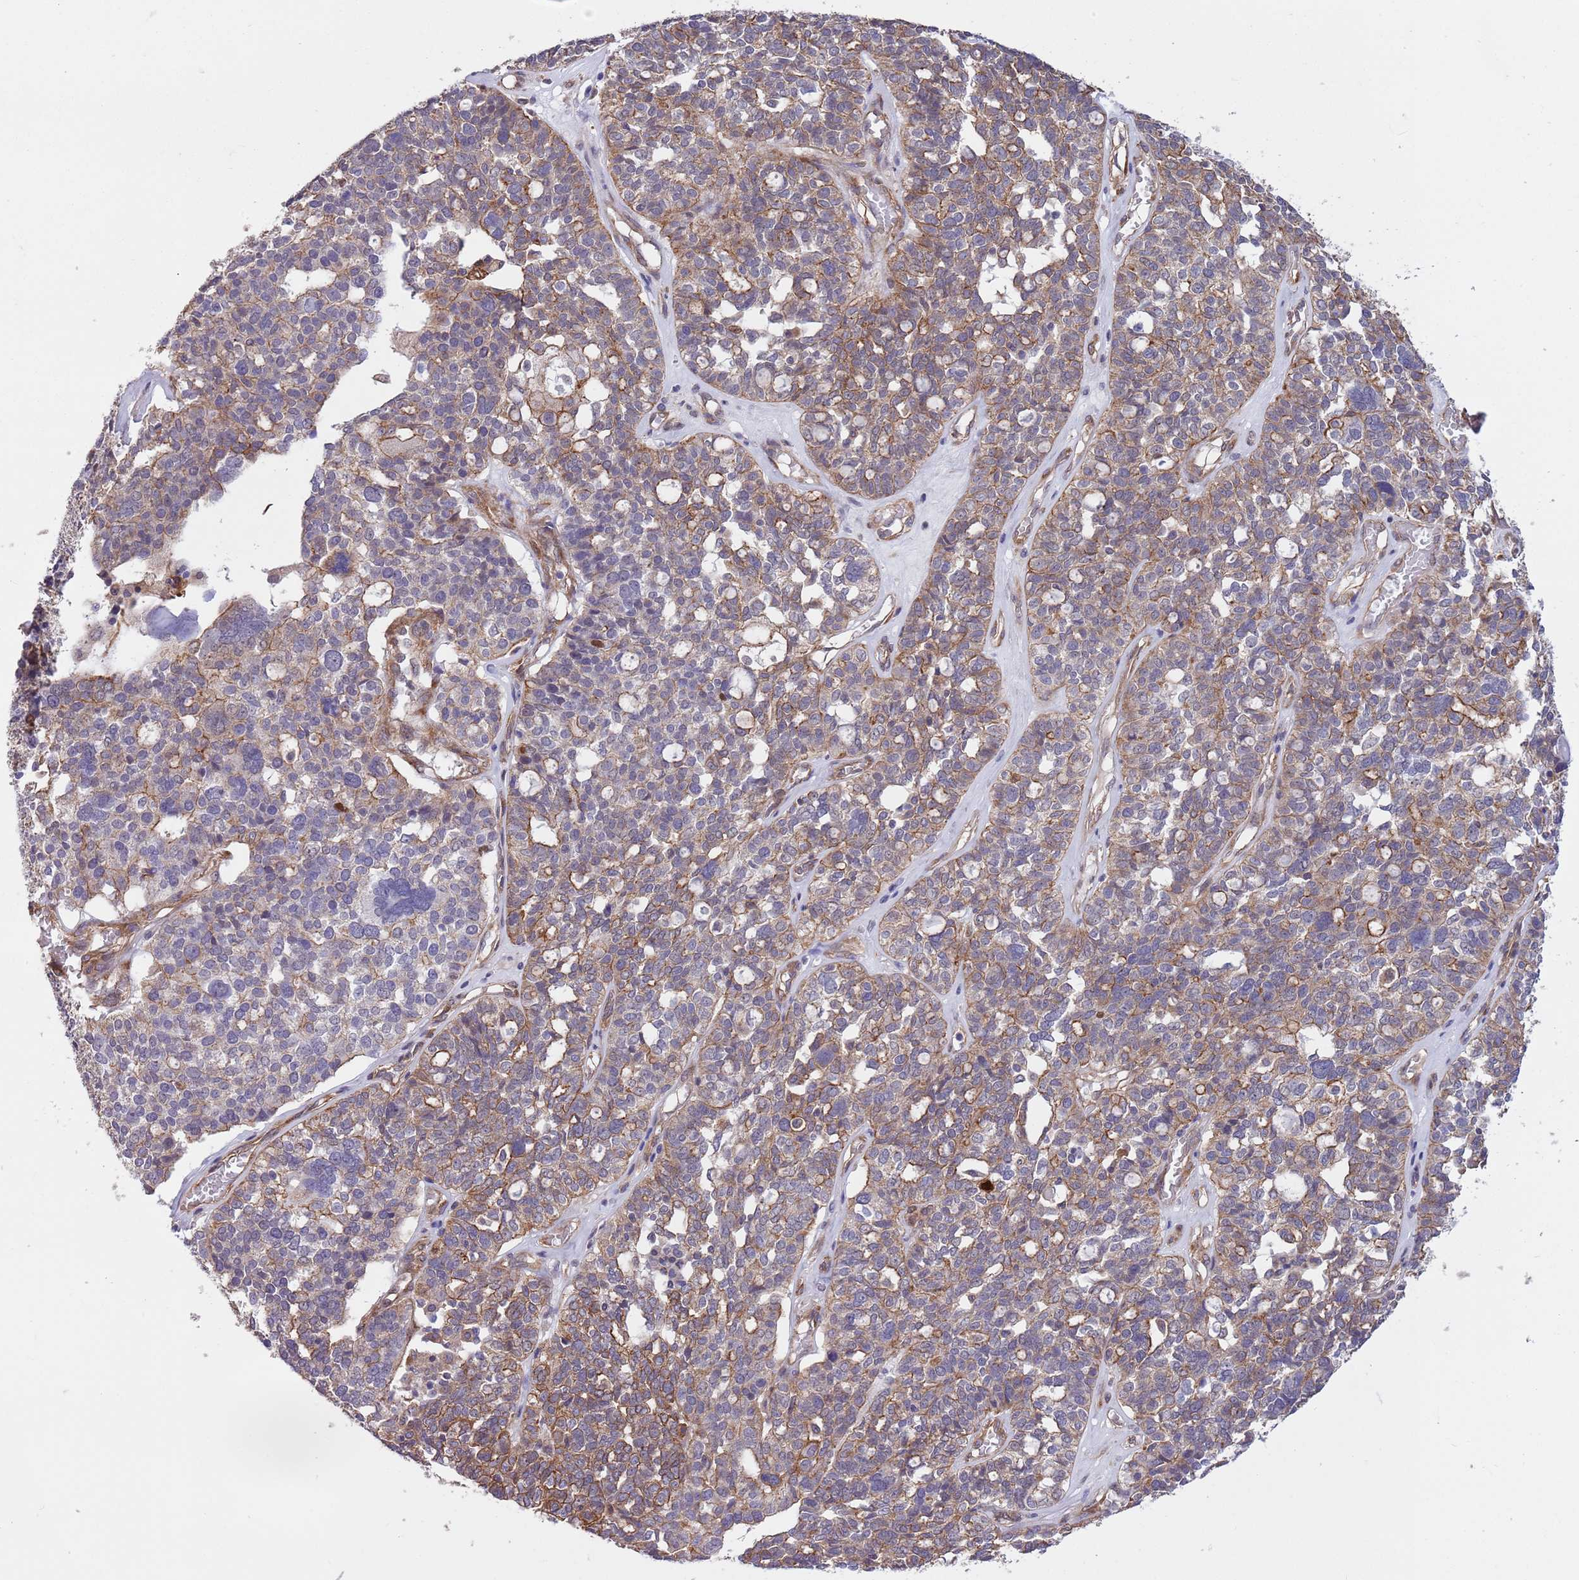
{"staining": {"intensity": "moderate", "quantity": "25%-75%", "location": "cytoplasmic/membranous"}, "tissue": "ovarian cancer", "cell_type": "Tumor cells", "image_type": "cancer", "snomed": [{"axis": "morphology", "description": "Cystadenocarcinoma, serous, NOS"}, {"axis": "topography", "description": "Ovary"}], "caption": "Immunohistochemistry (IHC) of ovarian cancer (serous cystadenocarcinoma) shows medium levels of moderate cytoplasmic/membranous positivity in about 25%-75% of tumor cells. The protein of interest is shown in brown color, while the nuclei are stained blue.", "gene": "CREBZF", "patient": {"sex": "female", "age": 59}}